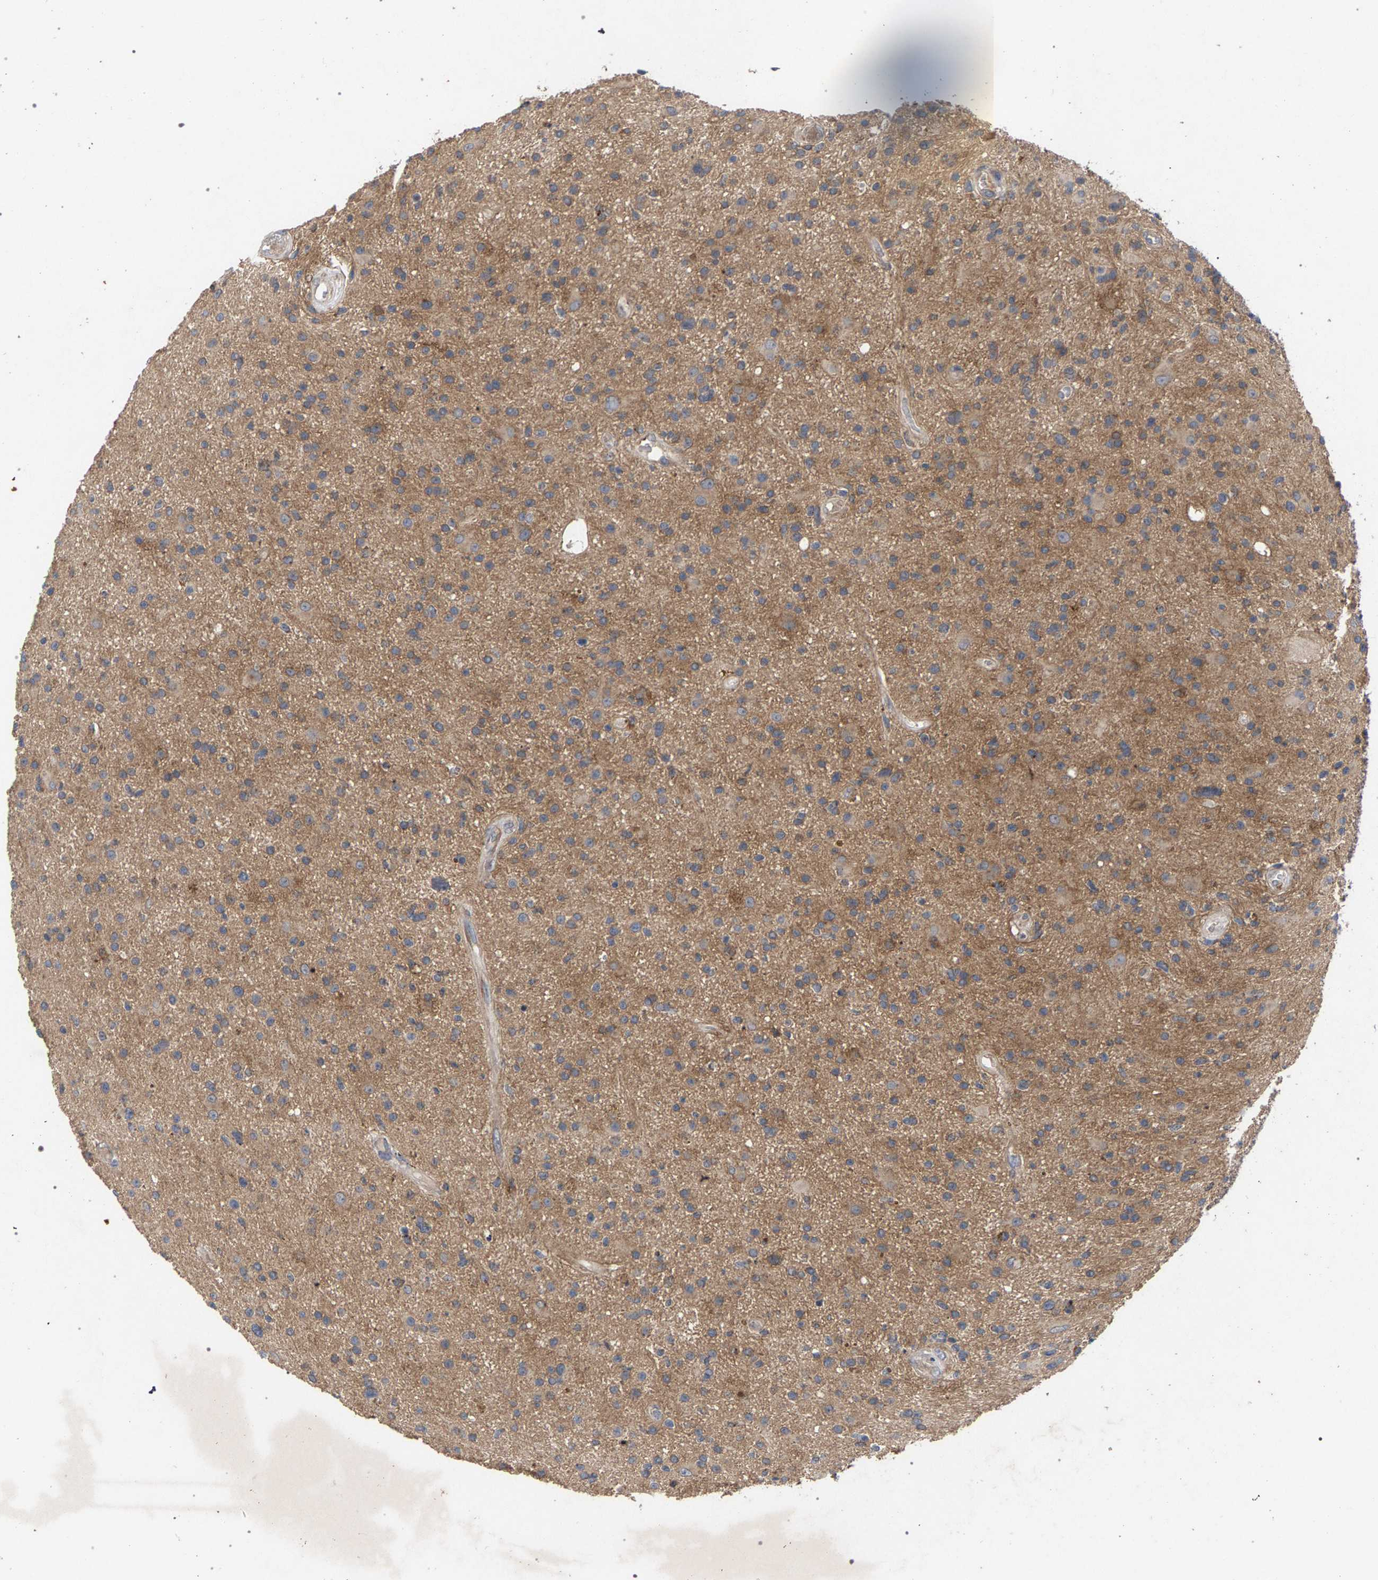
{"staining": {"intensity": "moderate", "quantity": ">75%", "location": "cytoplasmic/membranous"}, "tissue": "glioma", "cell_type": "Tumor cells", "image_type": "cancer", "snomed": [{"axis": "morphology", "description": "Glioma, malignant, High grade"}, {"axis": "topography", "description": "Brain"}], "caption": "A high-resolution photomicrograph shows IHC staining of glioma, which exhibits moderate cytoplasmic/membranous staining in about >75% of tumor cells.", "gene": "SLC4A4", "patient": {"sex": "male", "age": 33}}